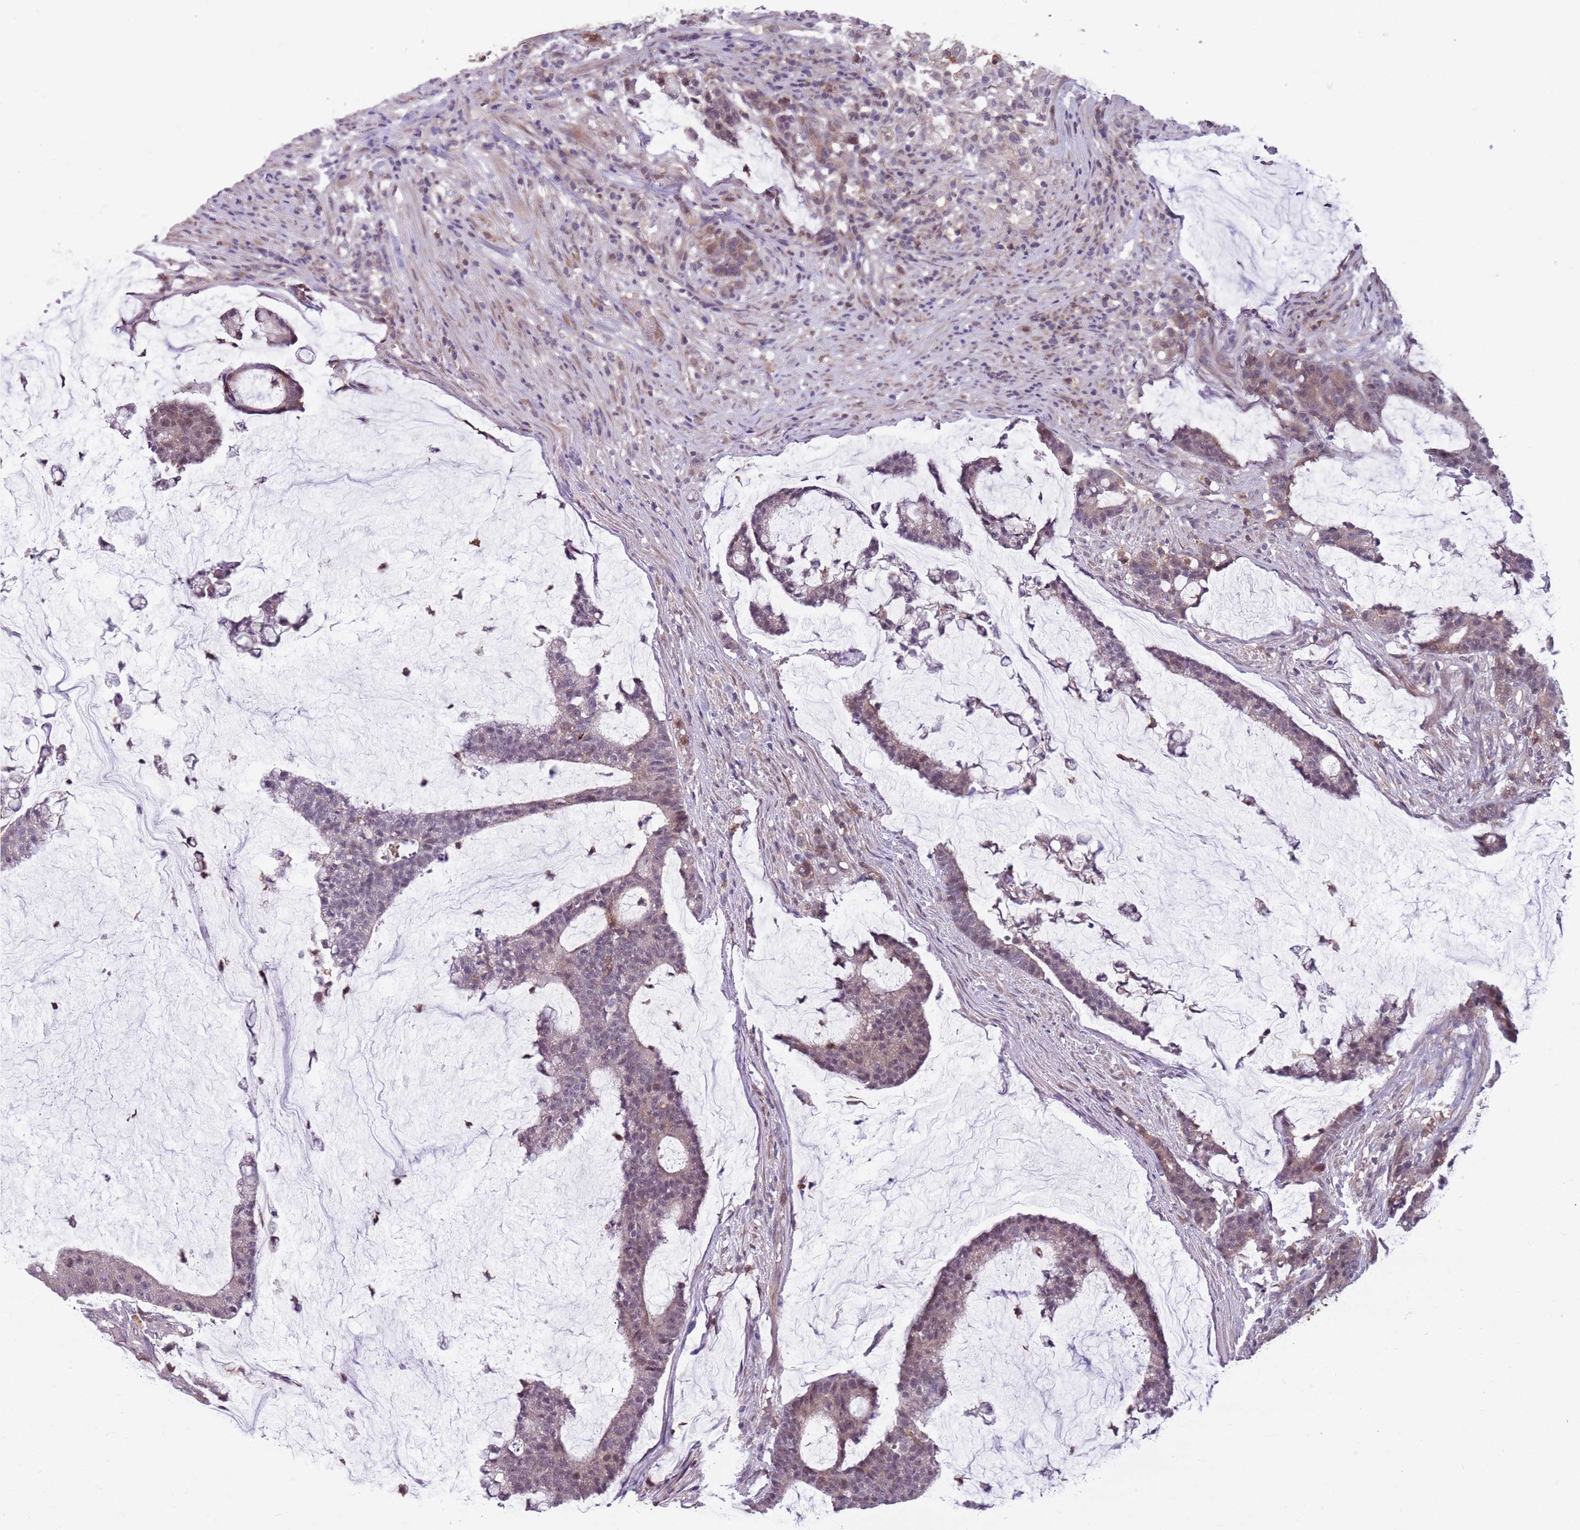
{"staining": {"intensity": "negative", "quantity": "none", "location": "none"}, "tissue": "colorectal cancer", "cell_type": "Tumor cells", "image_type": "cancer", "snomed": [{"axis": "morphology", "description": "Adenocarcinoma, NOS"}, {"axis": "topography", "description": "Colon"}], "caption": "Tumor cells show no significant expression in colorectal cancer (adenocarcinoma).", "gene": "JAML", "patient": {"sex": "female", "age": 84}}